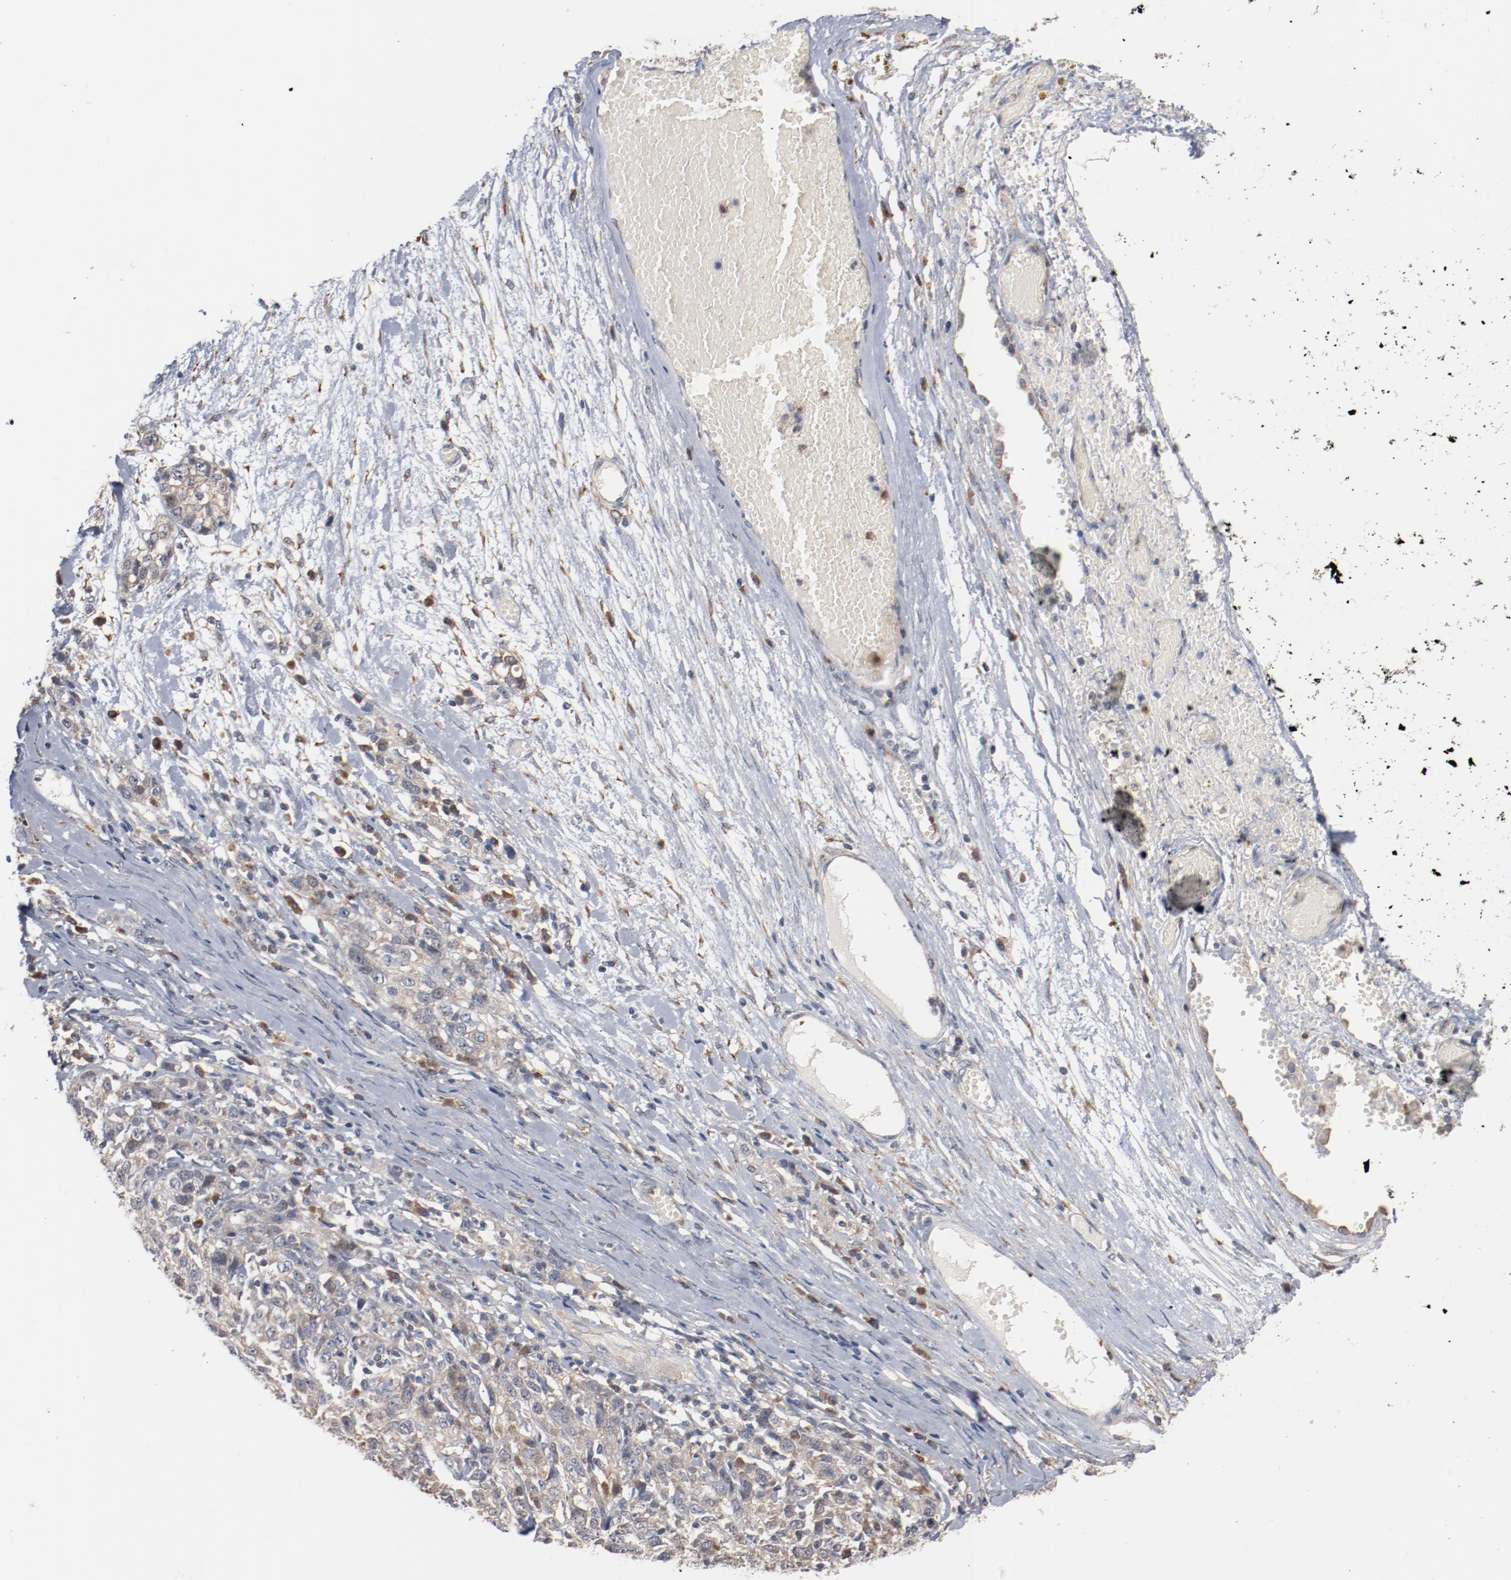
{"staining": {"intensity": "weak", "quantity": "25%-75%", "location": "cytoplasmic/membranous"}, "tissue": "ovarian cancer", "cell_type": "Tumor cells", "image_type": "cancer", "snomed": [{"axis": "morphology", "description": "Cystadenocarcinoma, serous, NOS"}, {"axis": "topography", "description": "Ovary"}], "caption": "Weak cytoplasmic/membranous protein expression is identified in about 25%-75% of tumor cells in ovarian cancer. (brown staining indicates protein expression, while blue staining denotes nuclei).", "gene": "RNASE11", "patient": {"sex": "female", "age": 71}}